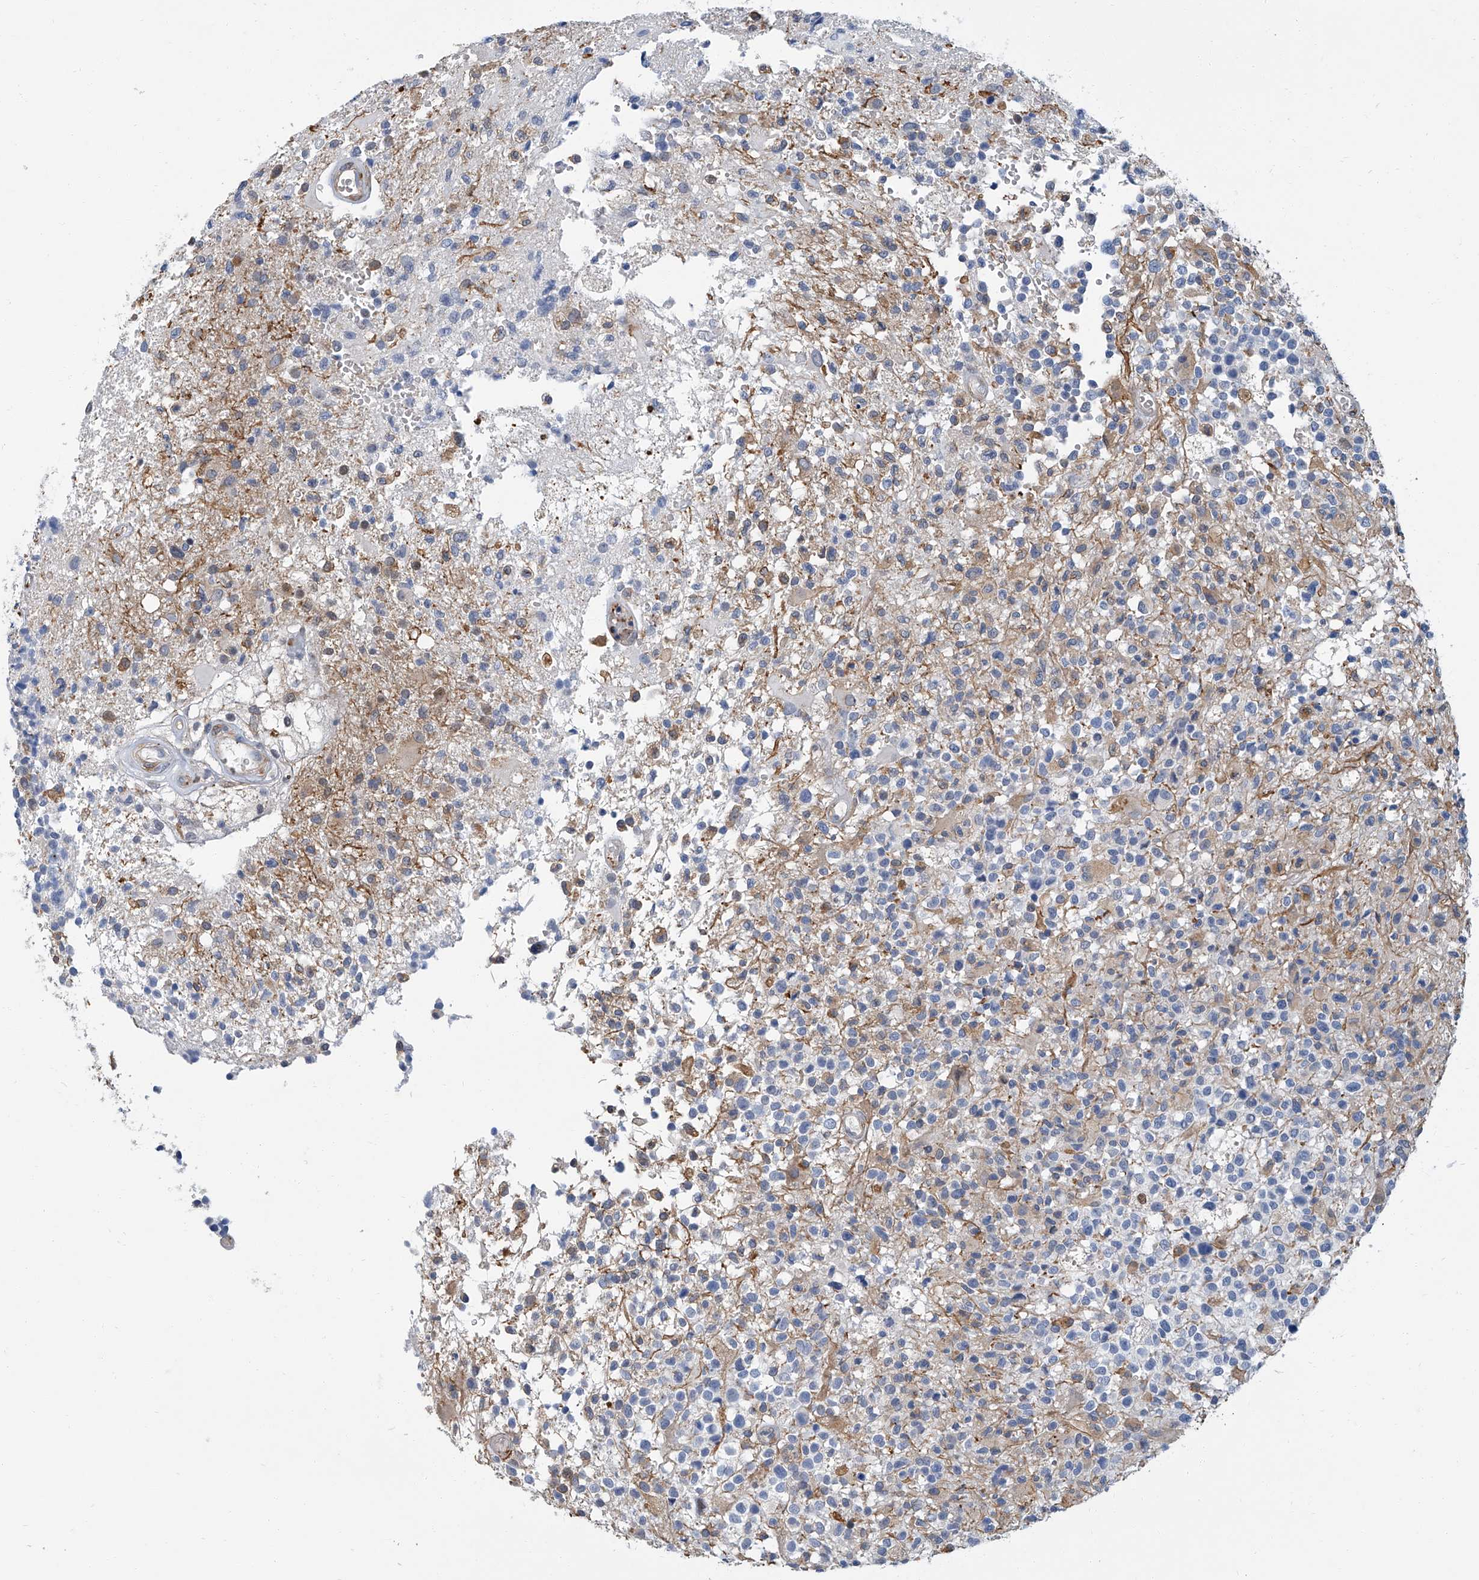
{"staining": {"intensity": "moderate", "quantity": "<25%", "location": "cytoplasmic/membranous"}, "tissue": "glioma", "cell_type": "Tumor cells", "image_type": "cancer", "snomed": [{"axis": "morphology", "description": "Glioma, malignant, High grade"}, {"axis": "morphology", "description": "Glioblastoma, NOS"}, {"axis": "topography", "description": "Brain"}], "caption": "Glioma stained with a protein marker reveals moderate staining in tumor cells.", "gene": "PSMB10", "patient": {"sex": "male", "age": 60}}